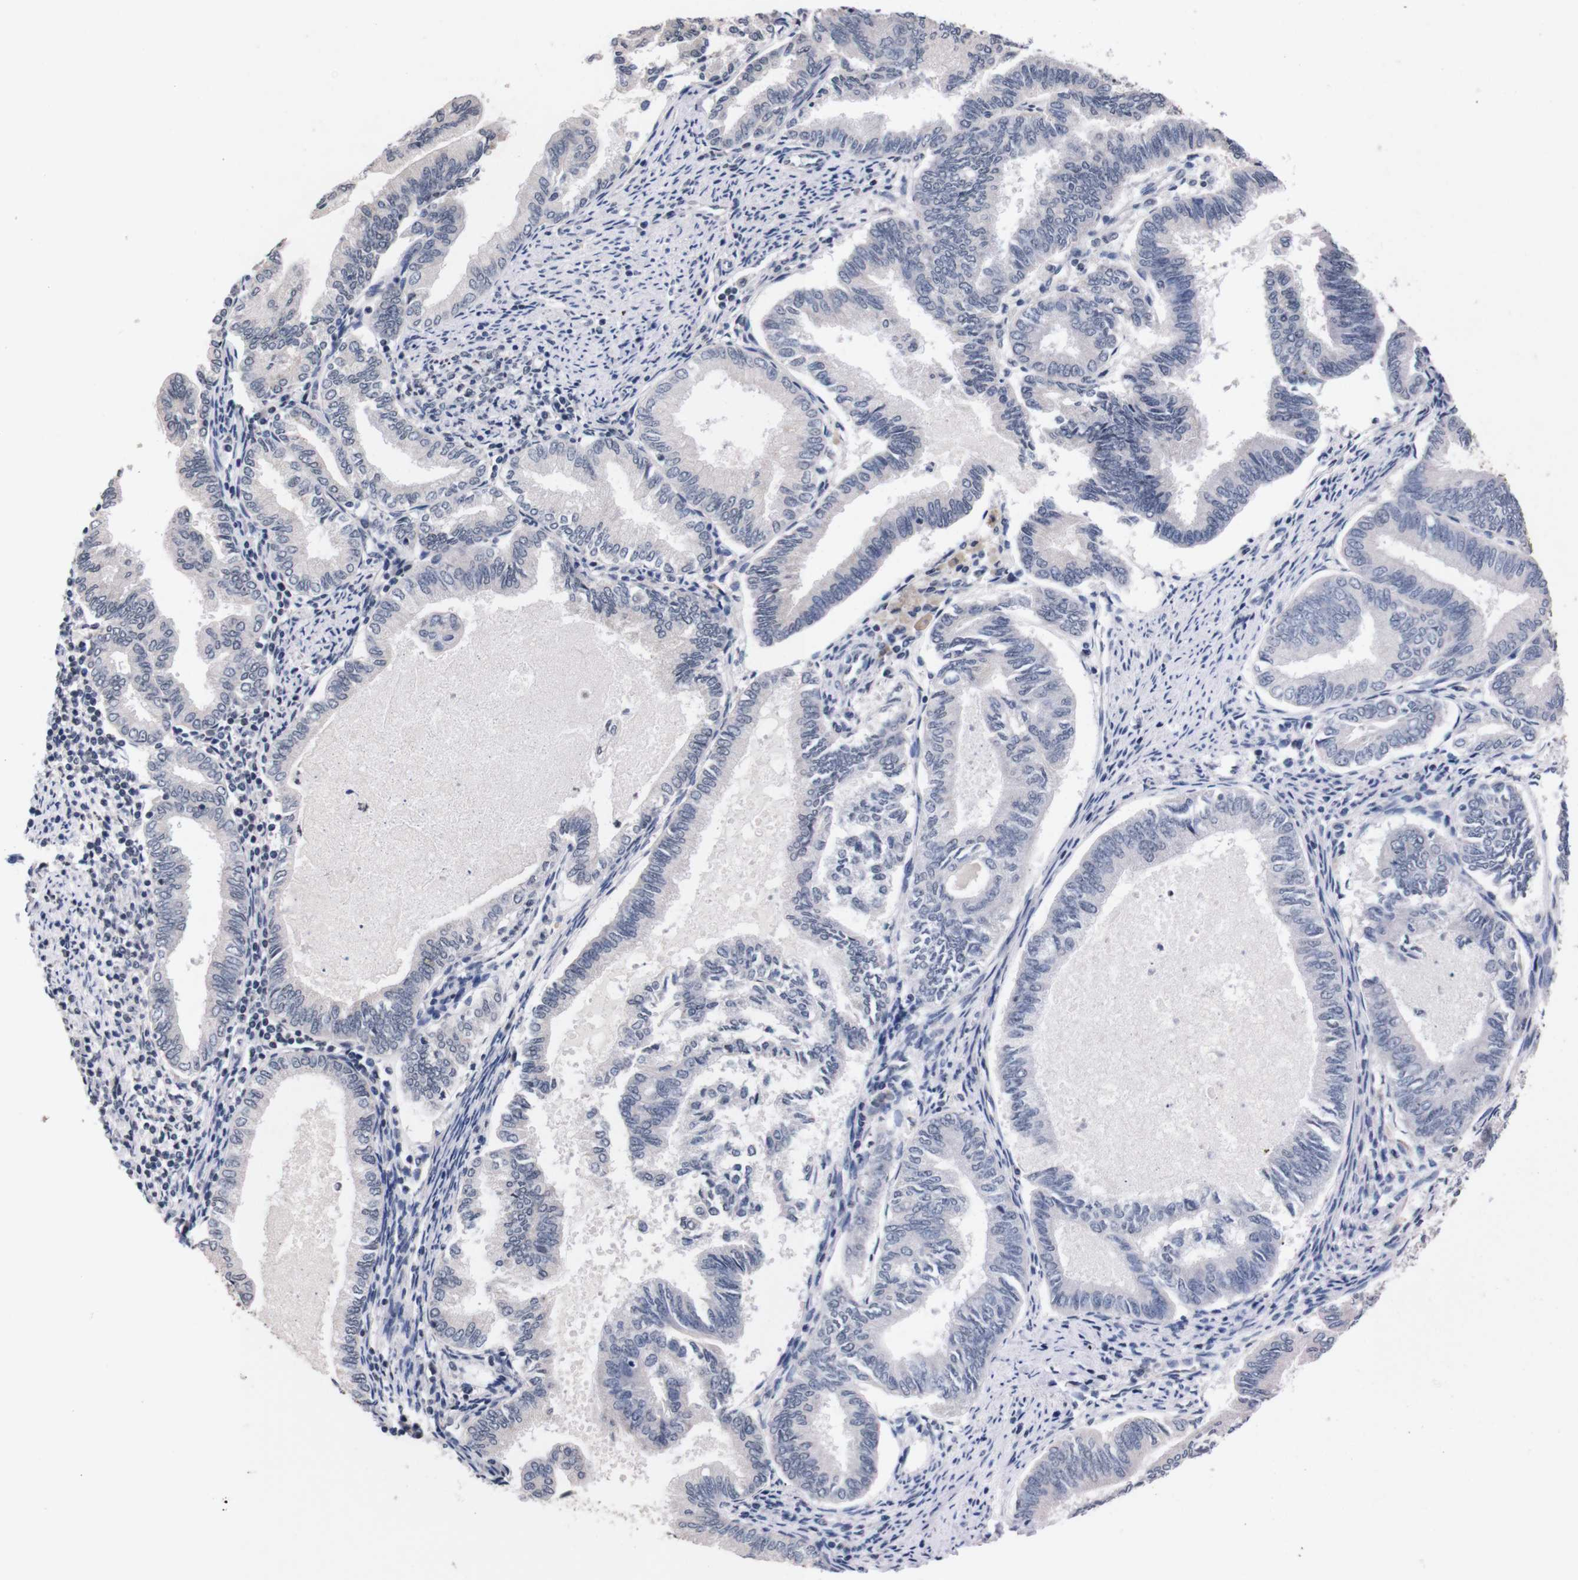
{"staining": {"intensity": "negative", "quantity": "none", "location": "none"}, "tissue": "endometrial cancer", "cell_type": "Tumor cells", "image_type": "cancer", "snomed": [{"axis": "morphology", "description": "Adenocarcinoma, NOS"}, {"axis": "topography", "description": "Endometrium"}], "caption": "Protein analysis of endometrial adenocarcinoma displays no significant staining in tumor cells.", "gene": "TNFRSF21", "patient": {"sex": "female", "age": 86}}